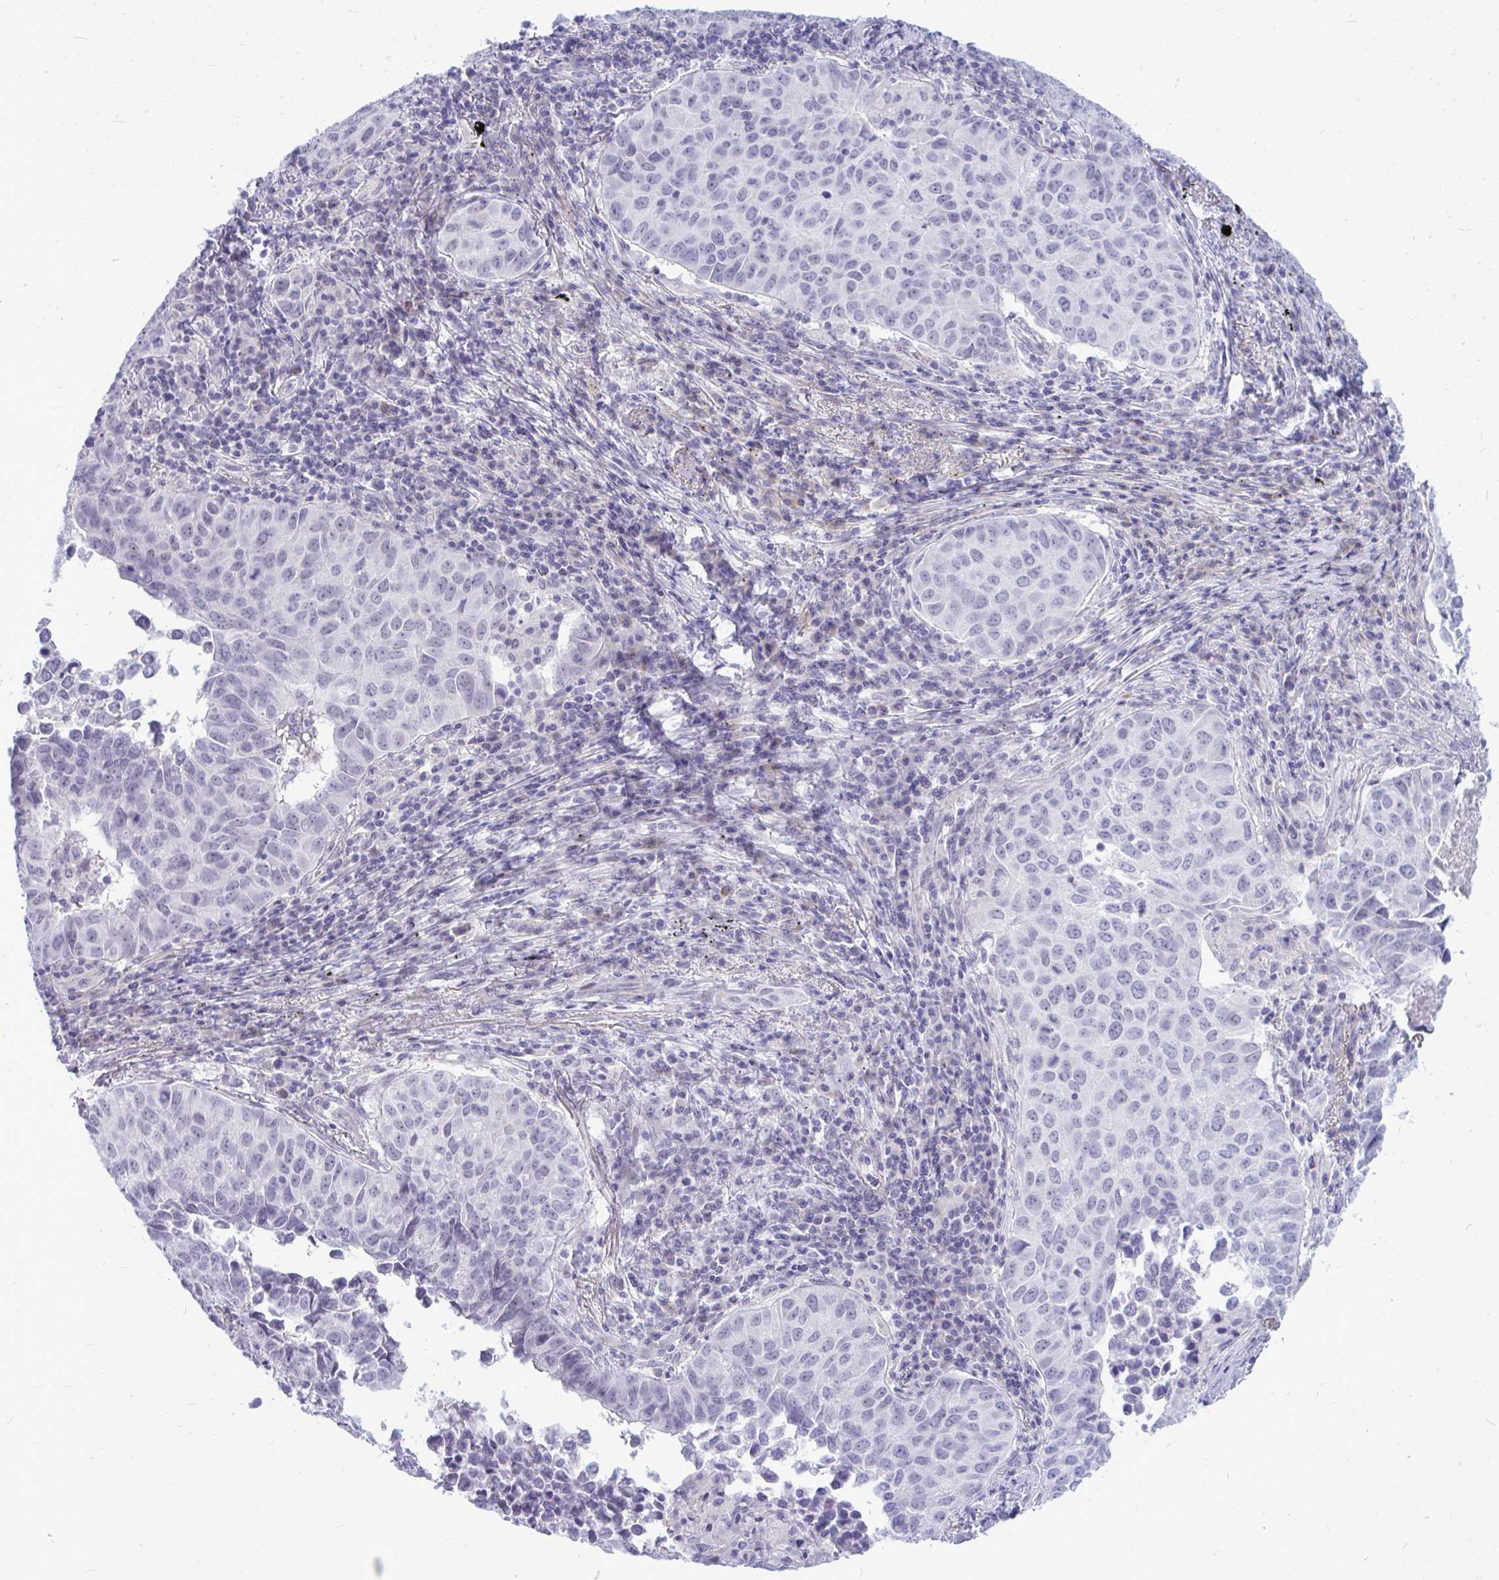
{"staining": {"intensity": "negative", "quantity": "none", "location": "none"}, "tissue": "lung cancer", "cell_type": "Tumor cells", "image_type": "cancer", "snomed": [{"axis": "morphology", "description": "Adenocarcinoma, NOS"}, {"axis": "topography", "description": "Lung"}], "caption": "This is an immunohistochemistry photomicrograph of lung cancer (adenocarcinoma). There is no staining in tumor cells.", "gene": "ZSCAN25", "patient": {"sex": "female", "age": 50}}